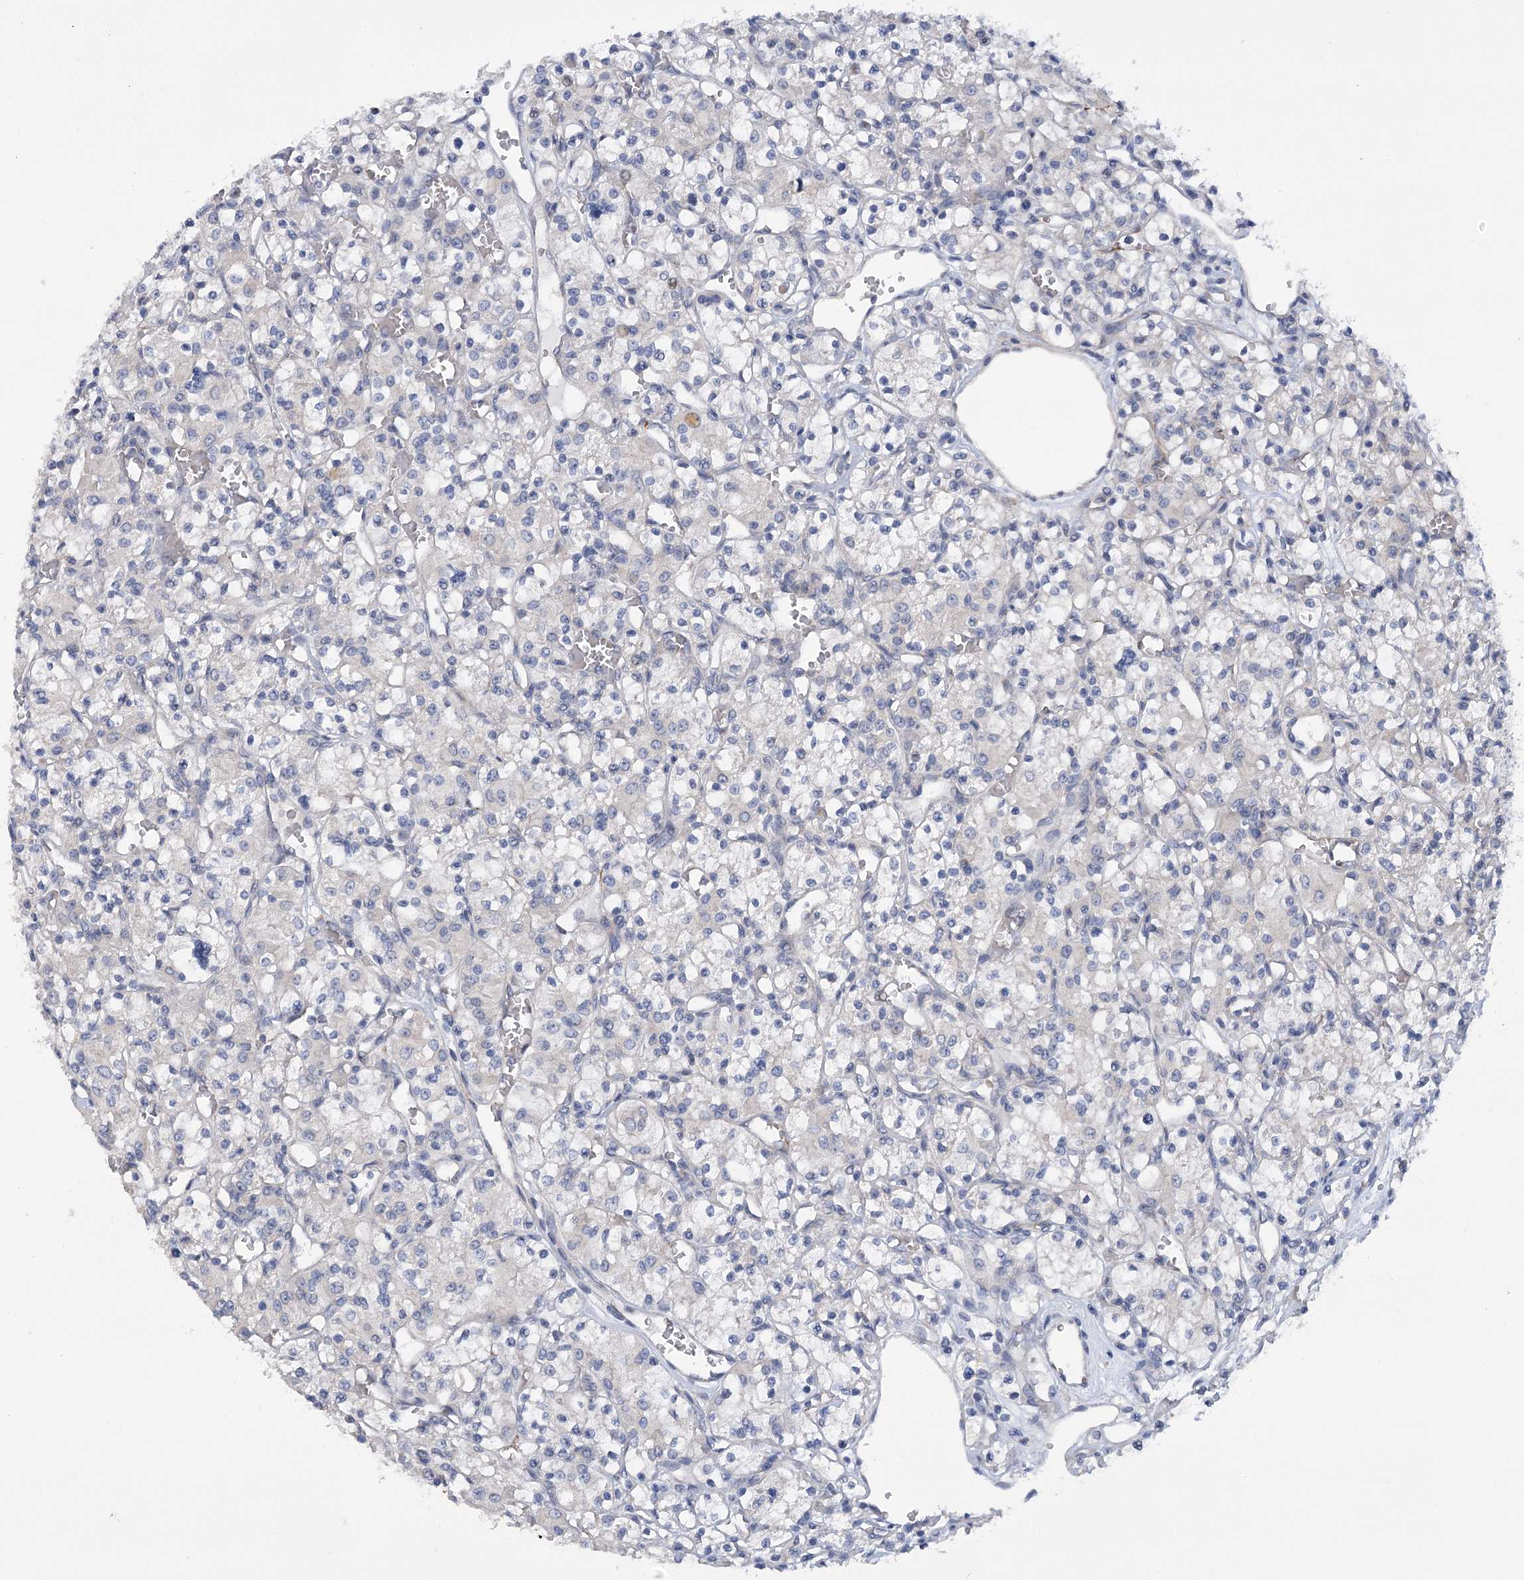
{"staining": {"intensity": "negative", "quantity": "none", "location": "none"}, "tissue": "renal cancer", "cell_type": "Tumor cells", "image_type": "cancer", "snomed": [{"axis": "morphology", "description": "Adenocarcinoma, NOS"}, {"axis": "topography", "description": "Kidney"}], "caption": "Immunohistochemistry (IHC) photomicrograph of neoplastic tissue: human renal cancer stained with DAB (3,3'-diaminobenzidine) demonstrates no significant protein positivity in tumor cells. The staining was performed using DAB to visualize the protein expression in brown, while the nuclei were stained in blue with hematoxylin (Magnification: 20x).", "gene": "DCUN1D1", "patient": {"sex": "female", "age": 59}}